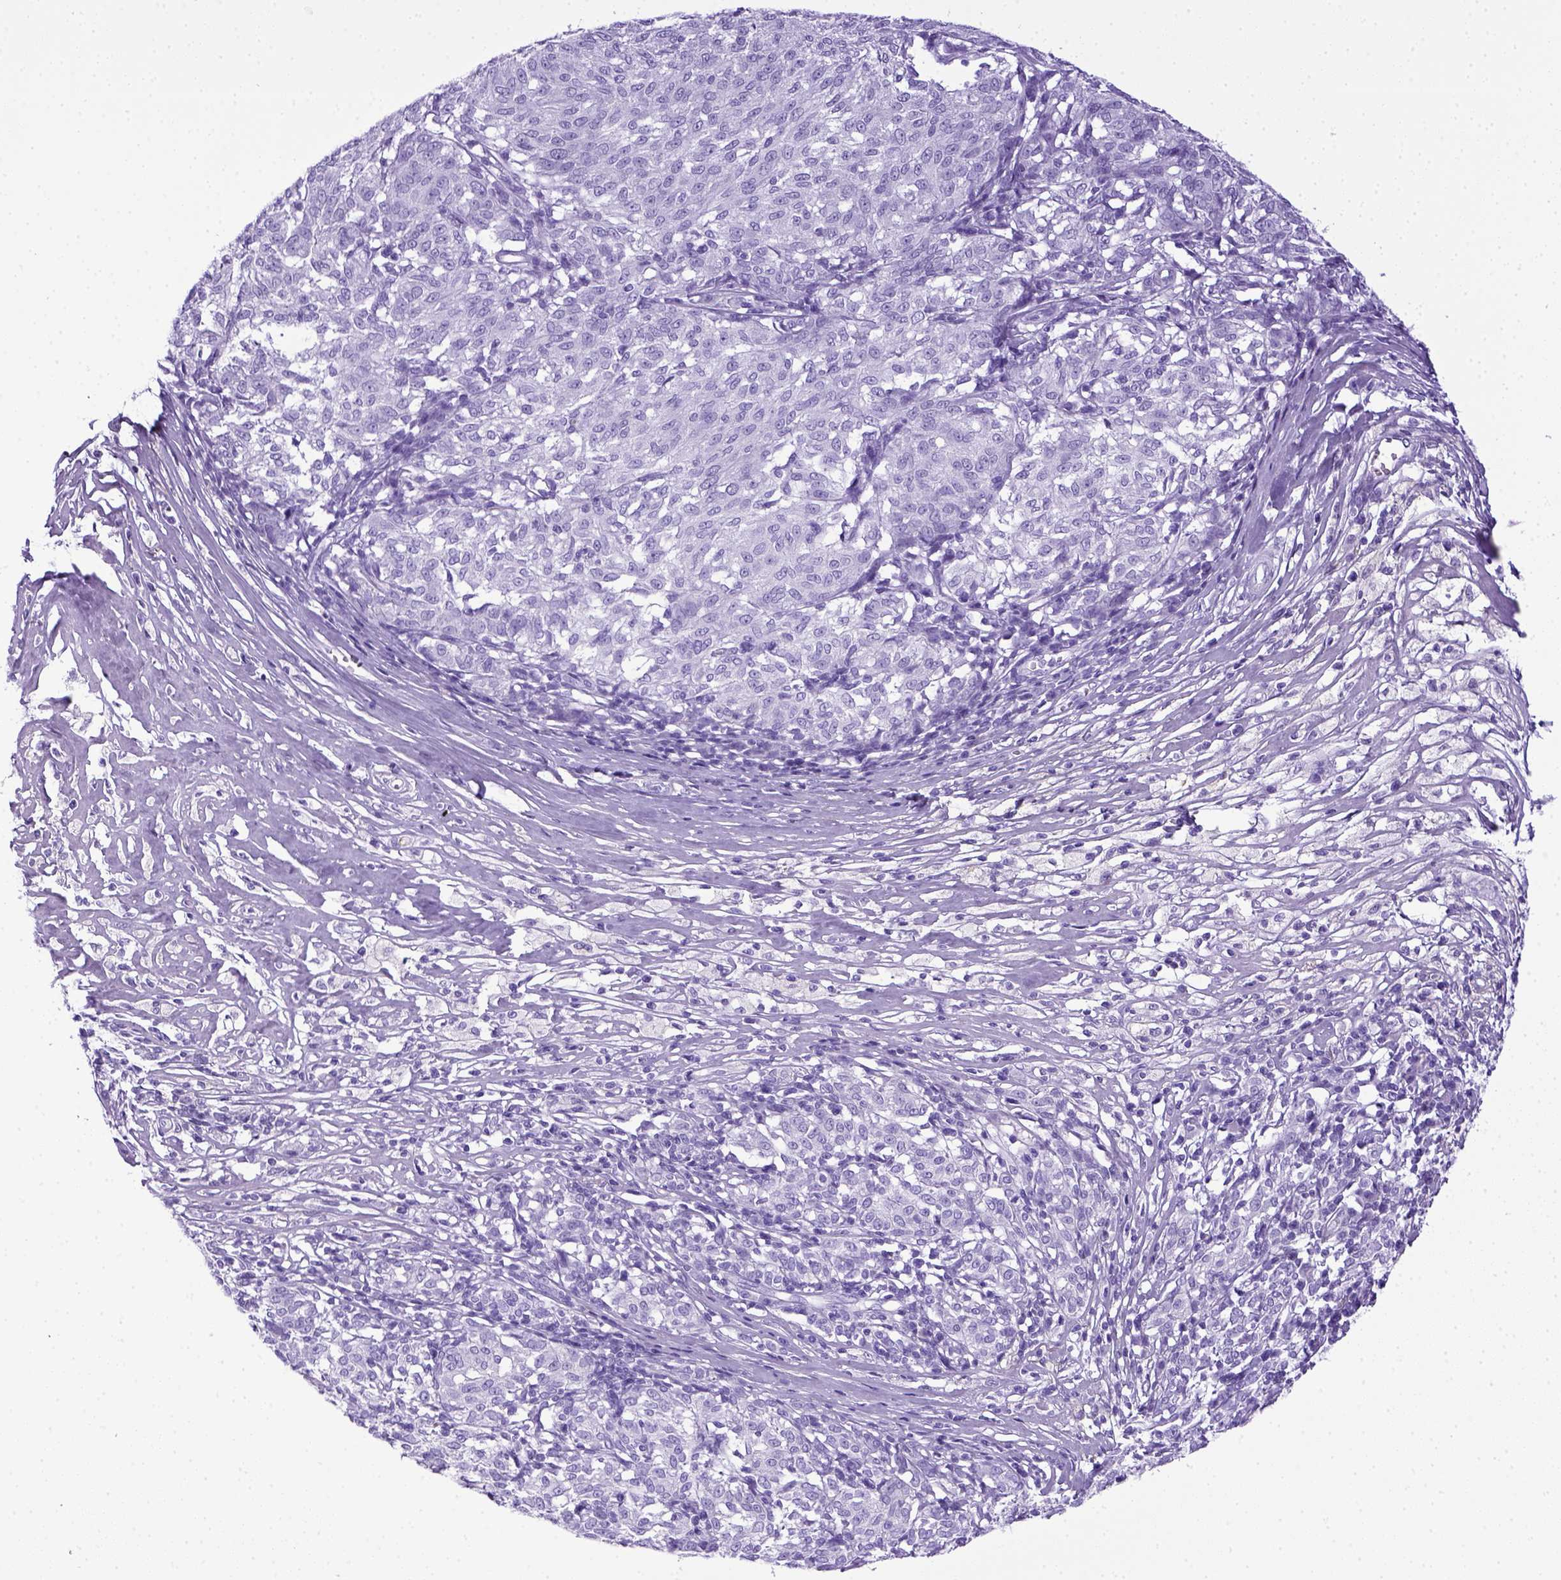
{"staining": {"intensity": "negative", "quantity": "none", "location": "none"}, "tissue": "melanoma", "cell_type": "Tumor cells", "image_type": "cancer", "snomed": [{"axis": "morphology", "description": "Malignant melanoma, NOS"}, {"axis": "topography", "description": "Skin"}], "caption": "DAB immunohistochemical staining of human melanoma shows no significant positivity in tumor cells.", "gene": "ITIH4", "patient": {"sex": "female", "age": 72}}